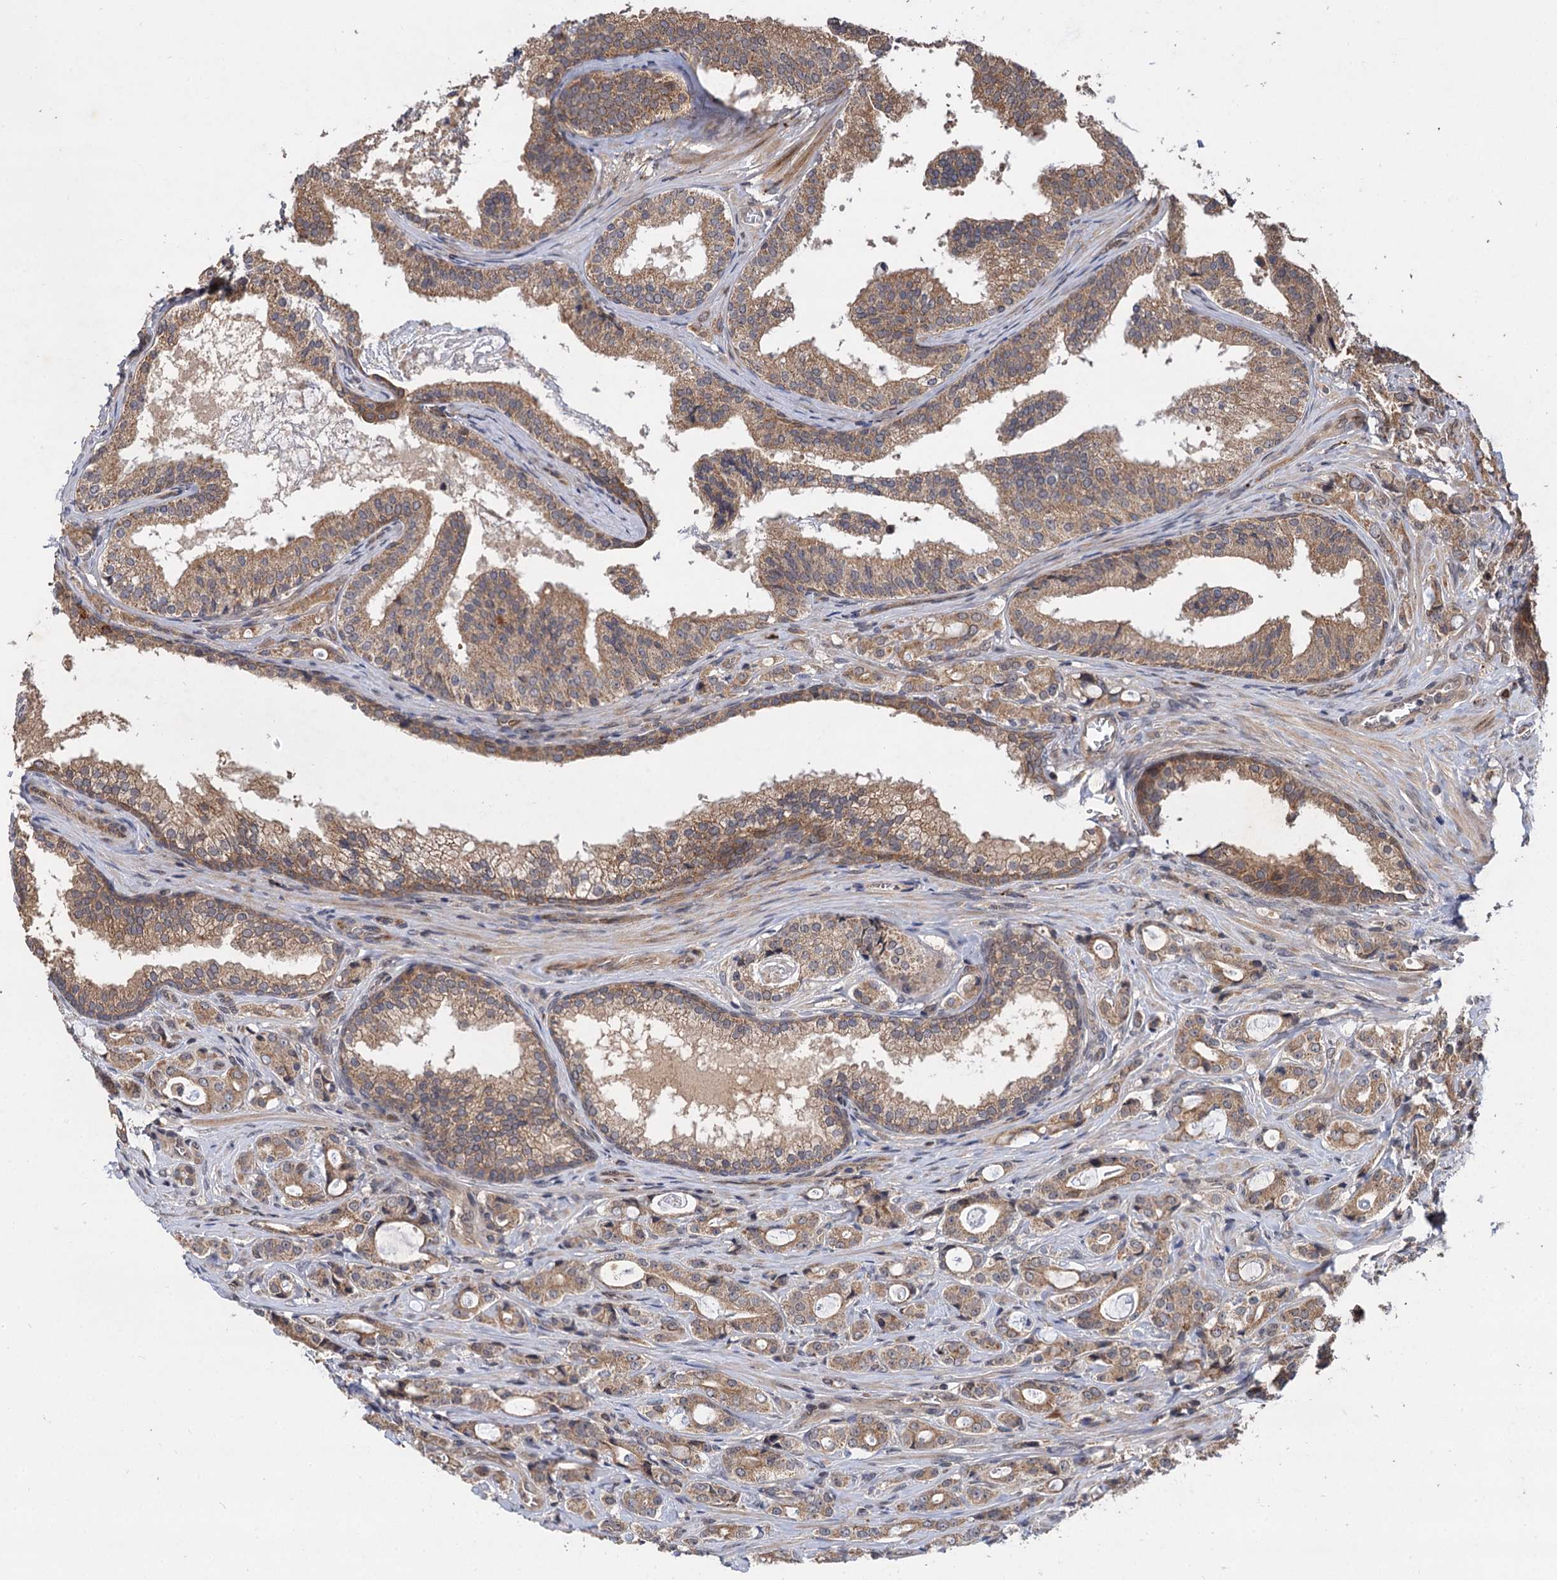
{"staining": {"intensity": "moderate", "quantity": ">75%", "location": "cytoplasmic/membranous"}, "tissue": "prostate cancer", "cell_type": "Tumor cells", "image_type": "cancer", "snomed": [{"axis": "morphology", "description": "Adenocarcinoma, High grade"}, {"axis": "topography", "description": "Prostate"}], "caption": "A medium amount of moderate cytoplasmic/membranous expression is present in about >75% of tumor cells in prostate cancer (high-grade adenocarcinoma) tissue.", "gene": "FBXW8", "patient": {"sex": "male", "age": 63}}